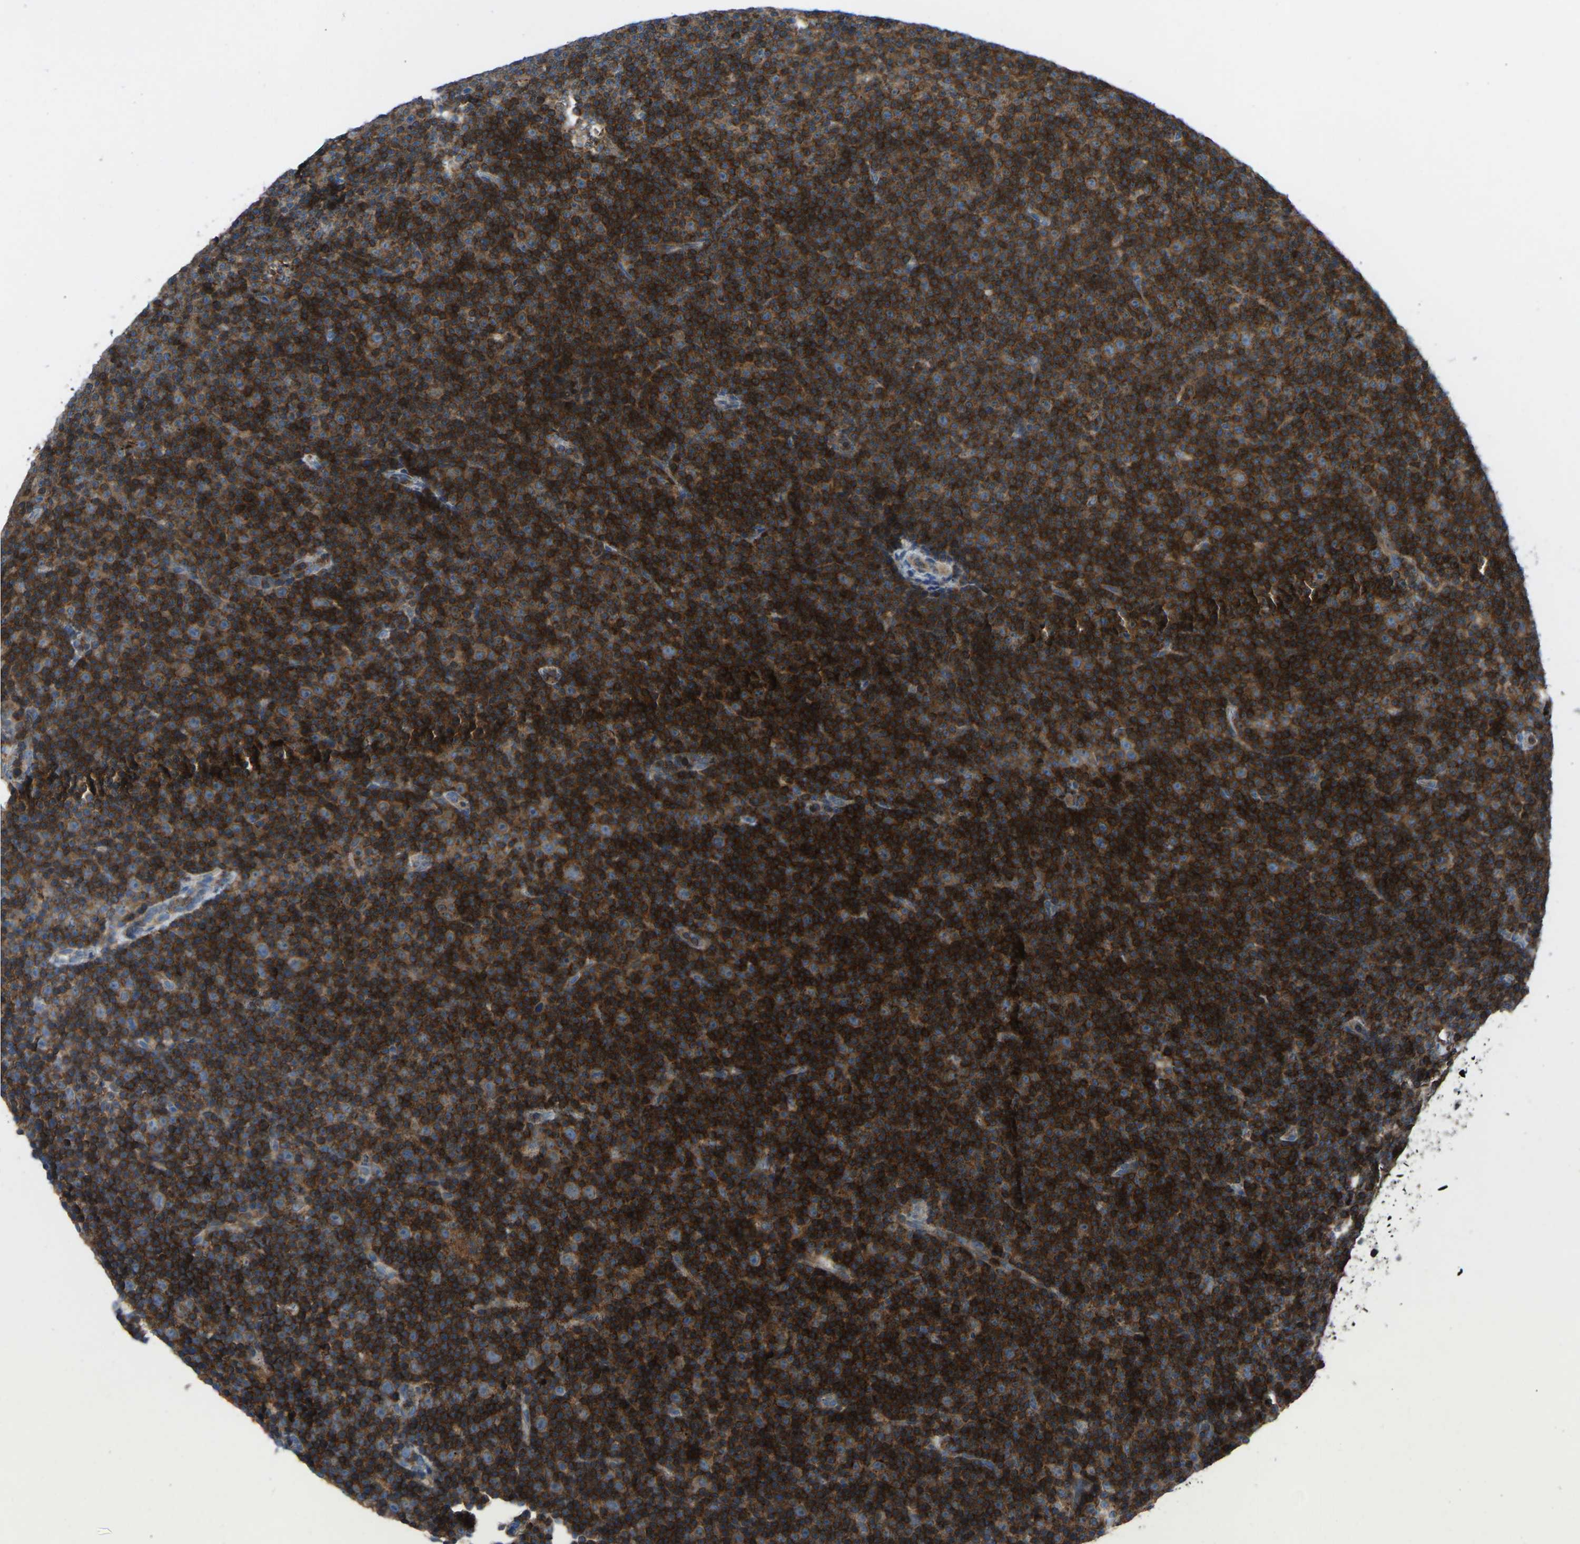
{"staining": {"intensity": "strong", "quantity": ">75%", "location": "cytoplasmic/membranous"}, "tissue": "lymphoma", "cell_type": "Tumor cells", "image_type": "cancer", "snomed": [{"axis": "morphology", "description": "Malignant lymphoma, non-Hodgkin's type, Low grade"}, {"axis": "topography", "description": "Lymph node"}], "caption": "Malignant lymphoma, non-Hodgkin's type (low-grade) was stained to show a protein in brown. There is high levels of strong cytoplasmic/membranous staining in approximately >75% of tumor cells. (DAB = brown stain, brightfield microscopy at high magnification).", "gene": "GRK6", "patient": {"sex": "female", "age": 67}}